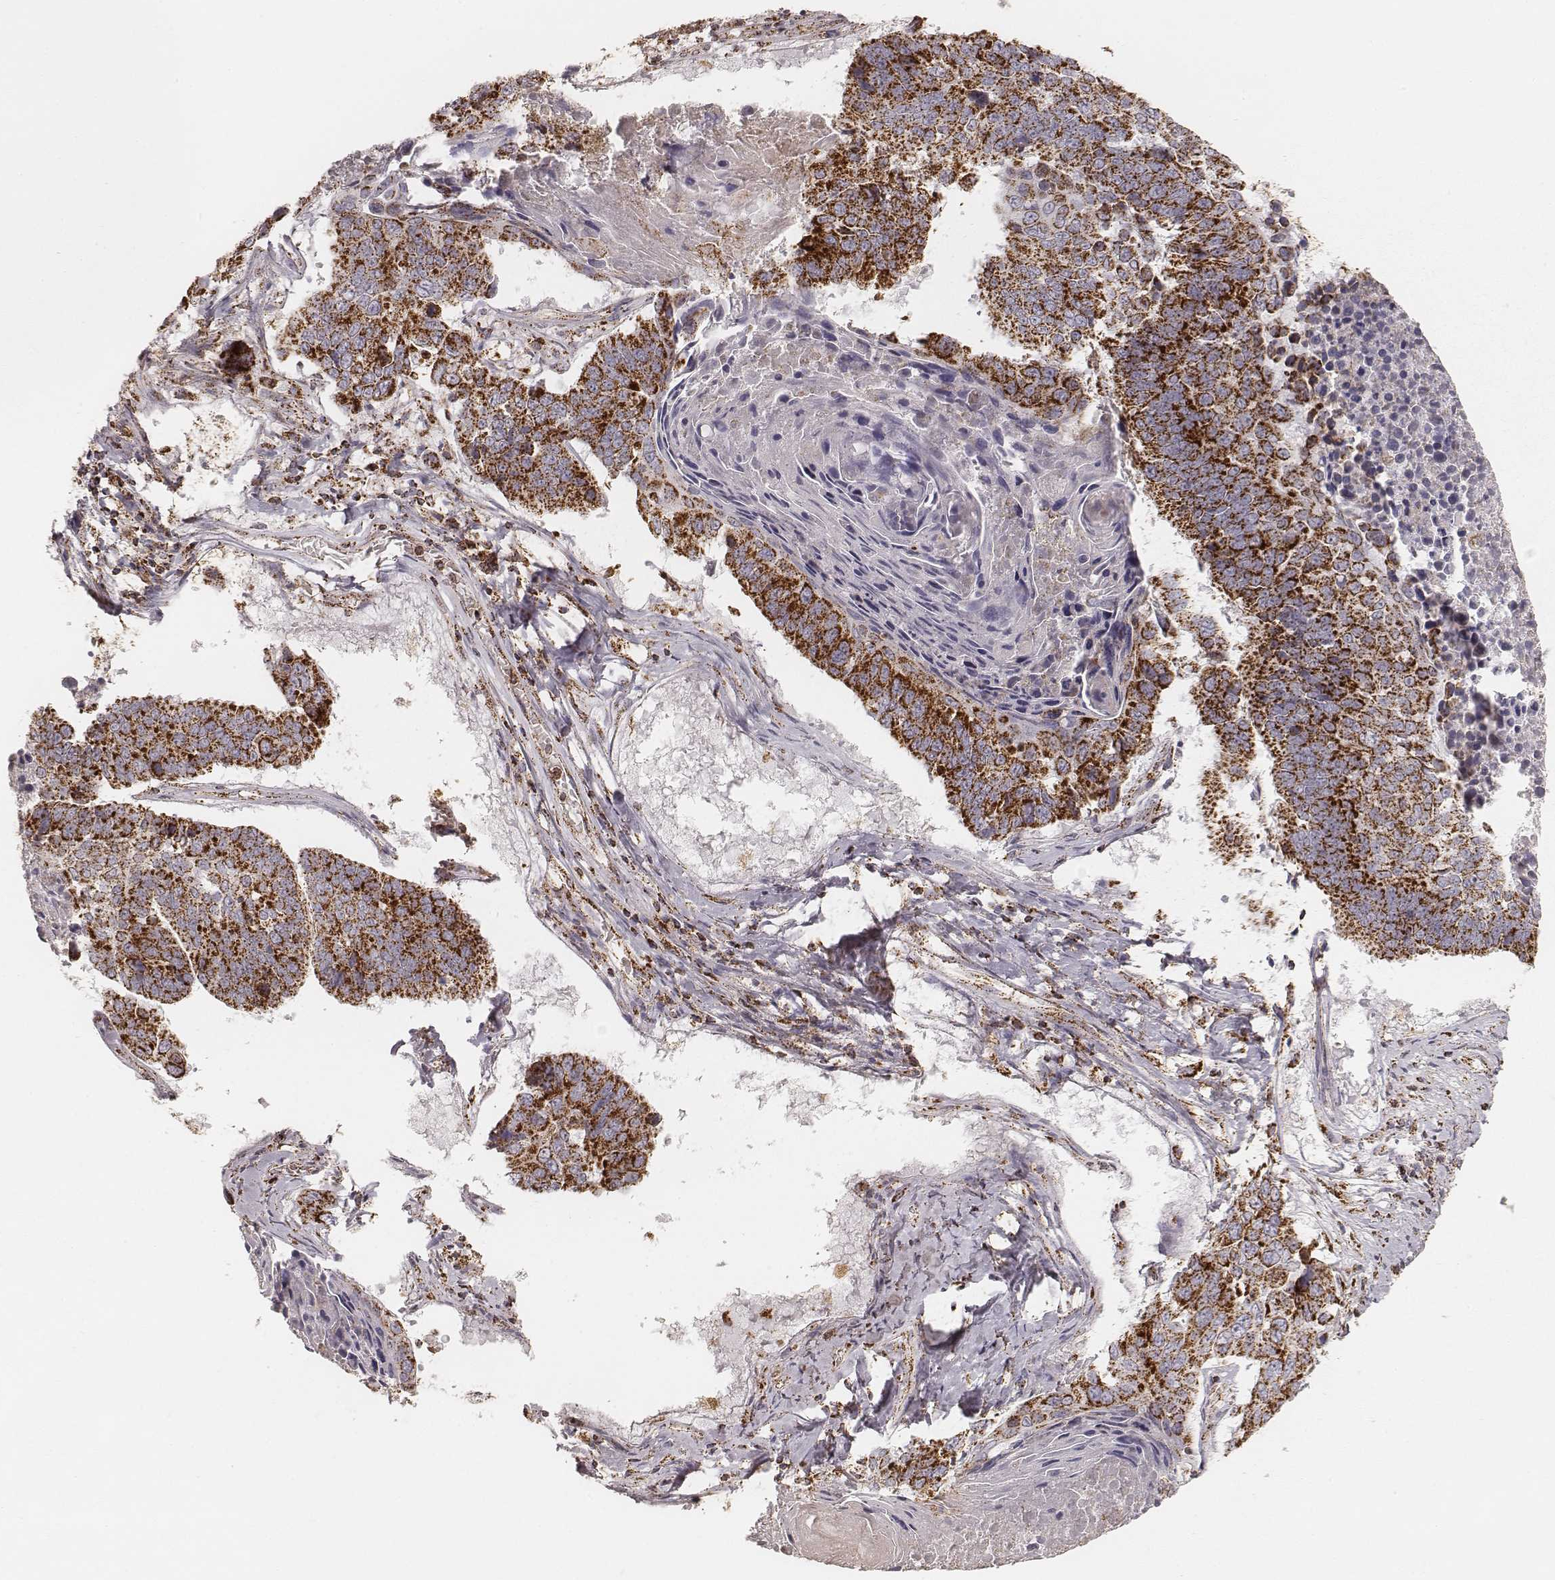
{"staining": {"intensity": "strong", "quantity": ">75%", "location": "cytoplasmic/membranous"}, "tissue": "lung cancer", "cell_type": "Tumor cells", "image_type": "cancer", "snomed": [{"axis": "morphology", "description": "Squamous cell carcinoma, NOS"}, {"axis": "topography", "description": "Lung"}], "caption": "Brown immunohistochemical staining in lung squamous cell carcinoma displays strong cytoplasmic/membranous staining in approximately >75% of tumor cells. (IHC, brightfield microscopy, high magnification).", "gene": "CS", "patient": {"sex": "male", "age": 73}}